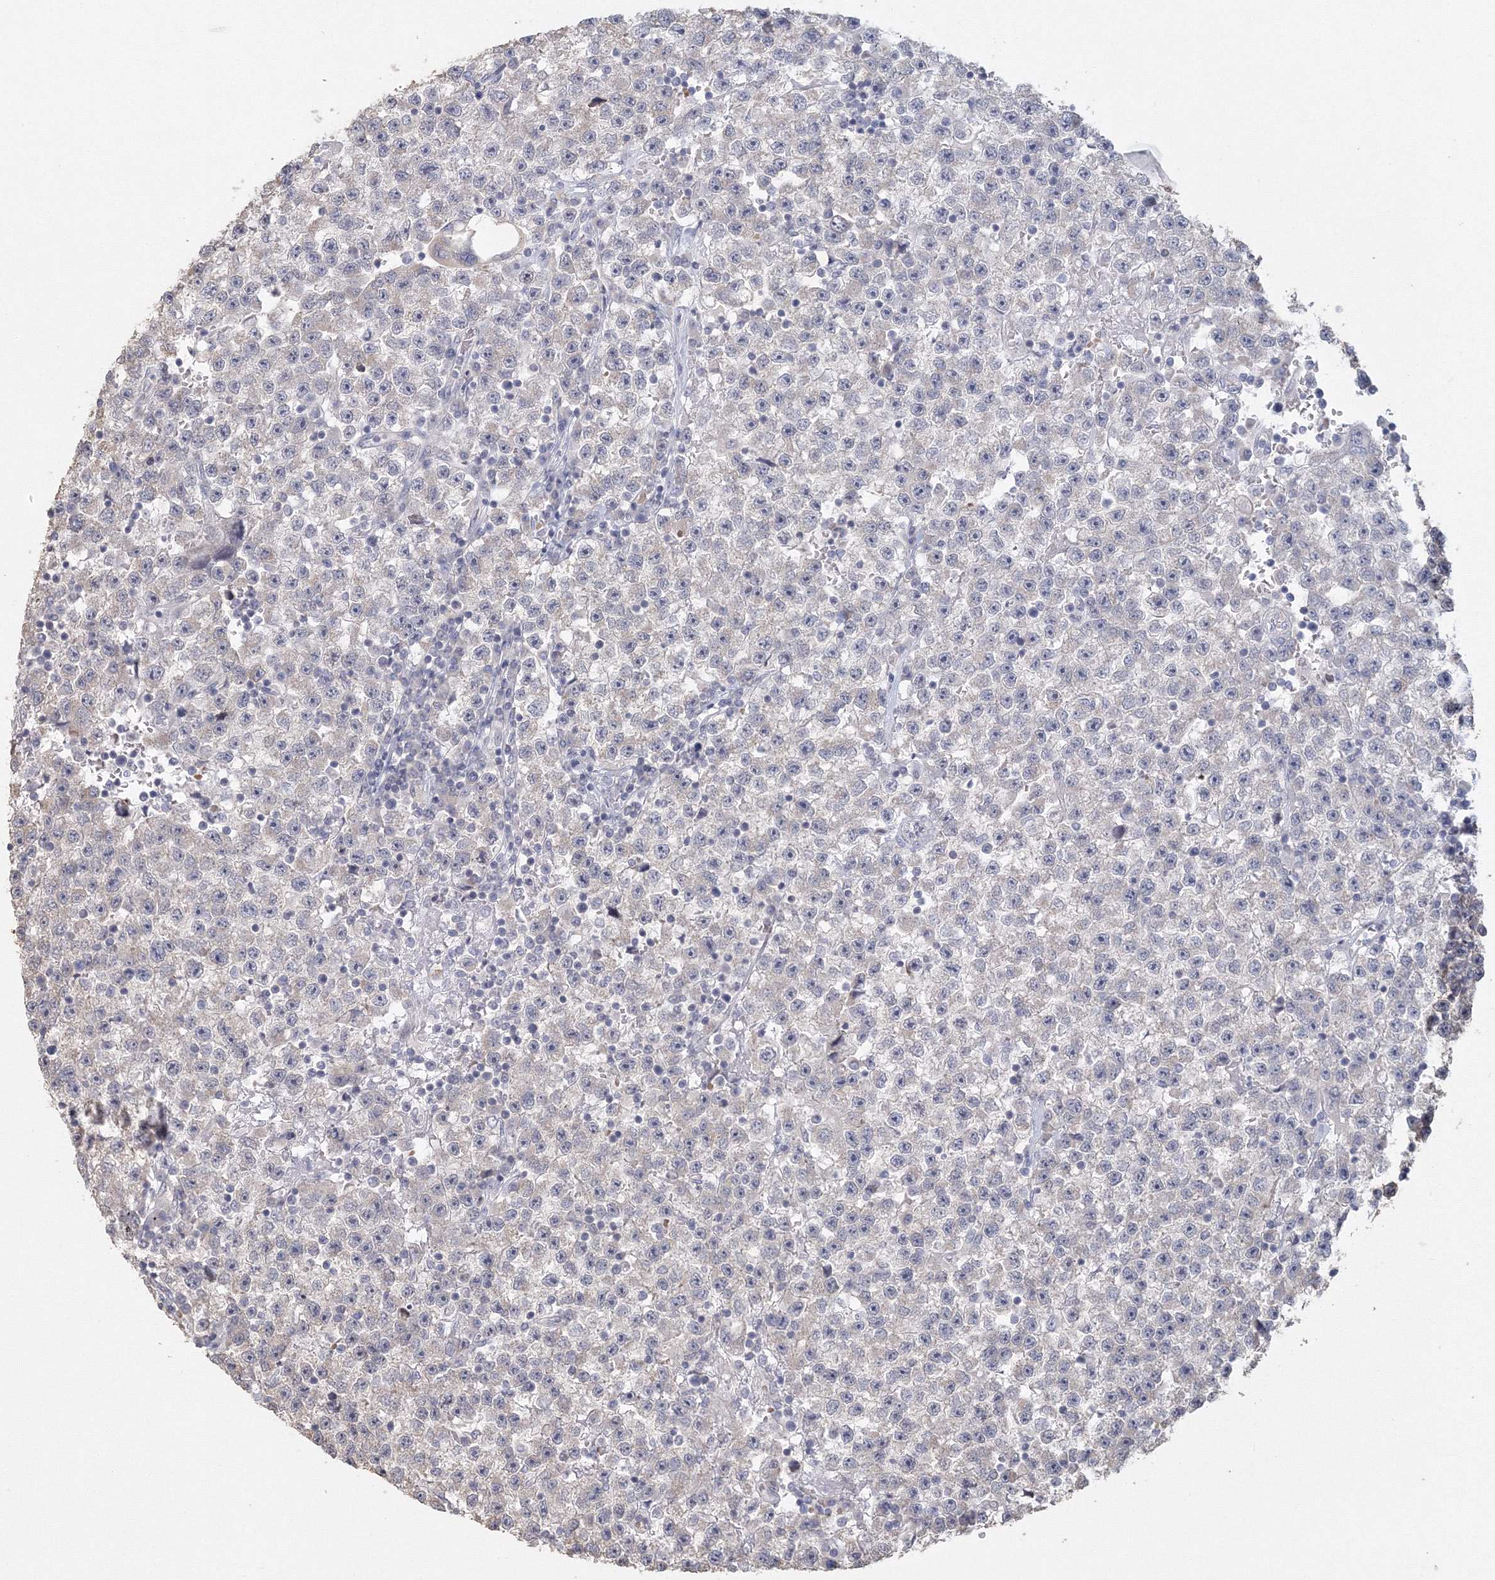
{"staining": {"intensity": "negative", "quantity": "none", "location": "none"}, "tissue": "testis cancer", "cell_type": "Tumor cells", "image_type": "cancer", "snomed": [{"axis": "morphology", "description": "Seminoma, NOS"}, {"axis": "topography", "description": "Testis"}], "caption": "Tumor cells show no significant positivity in testis cancer (seminoma). (DAB (3,3'-diaminobenzidine) IHC visualized using brightfield microscopy, high magnification).", "gene": "TACC2", "patient": {"sex": "male", "age": 22}}